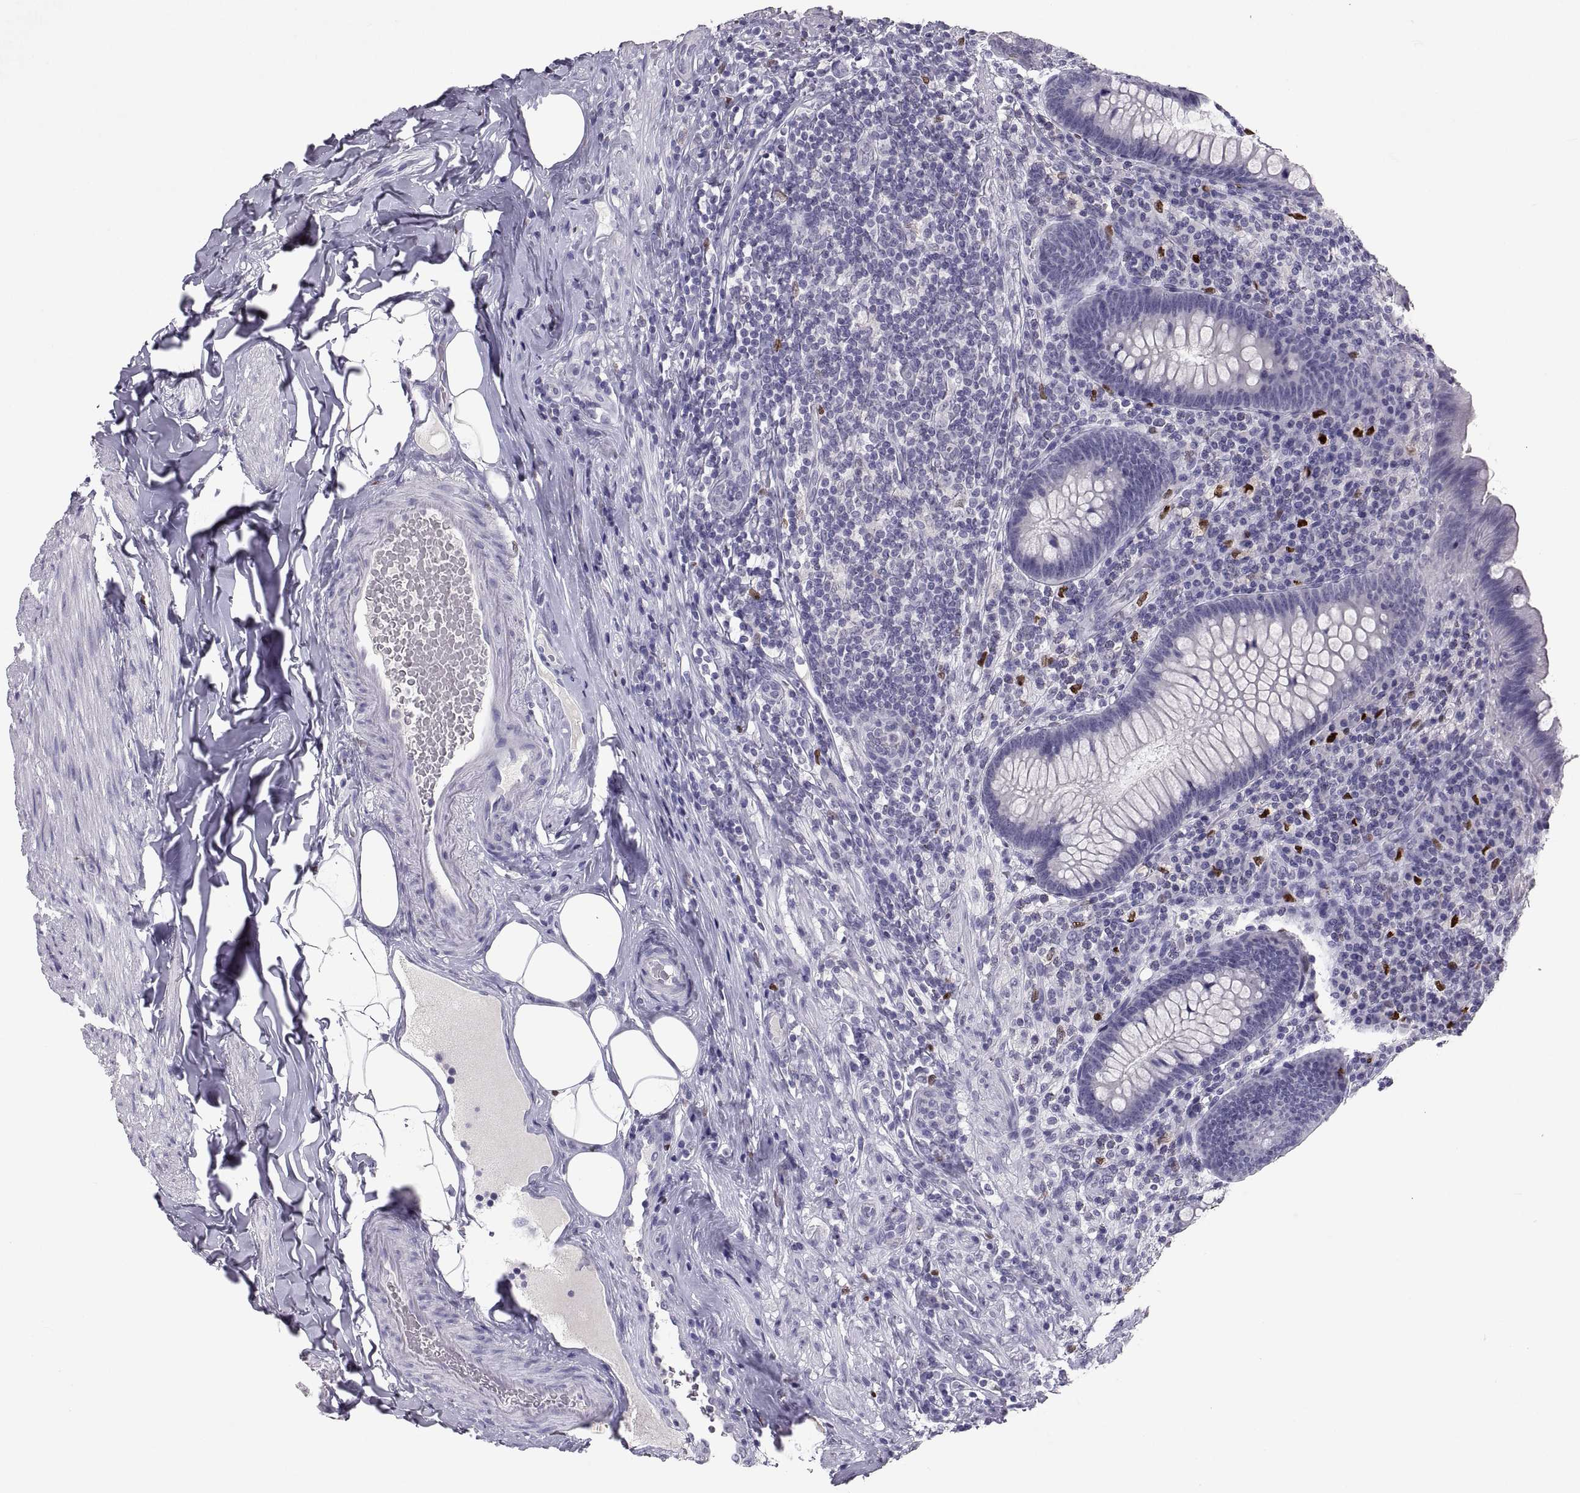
{"staining": {"intensity": "negative", "quantity": "none", "location": "none"}, "tissue": "appendix", "cell_type": "Glandular cells", "image_type": "normal", "snomed": [{"axis": "morphology", "description": "Normal tissue, NOS"}, {"axis": "topography", "description": "Appendix"}], "caption": "This is an IHC micrograph of unremarkable human appendix. There is no positivity in glandular cells.", "gene": "SOX21", "patient": {"sex": "male", "age": 47}}